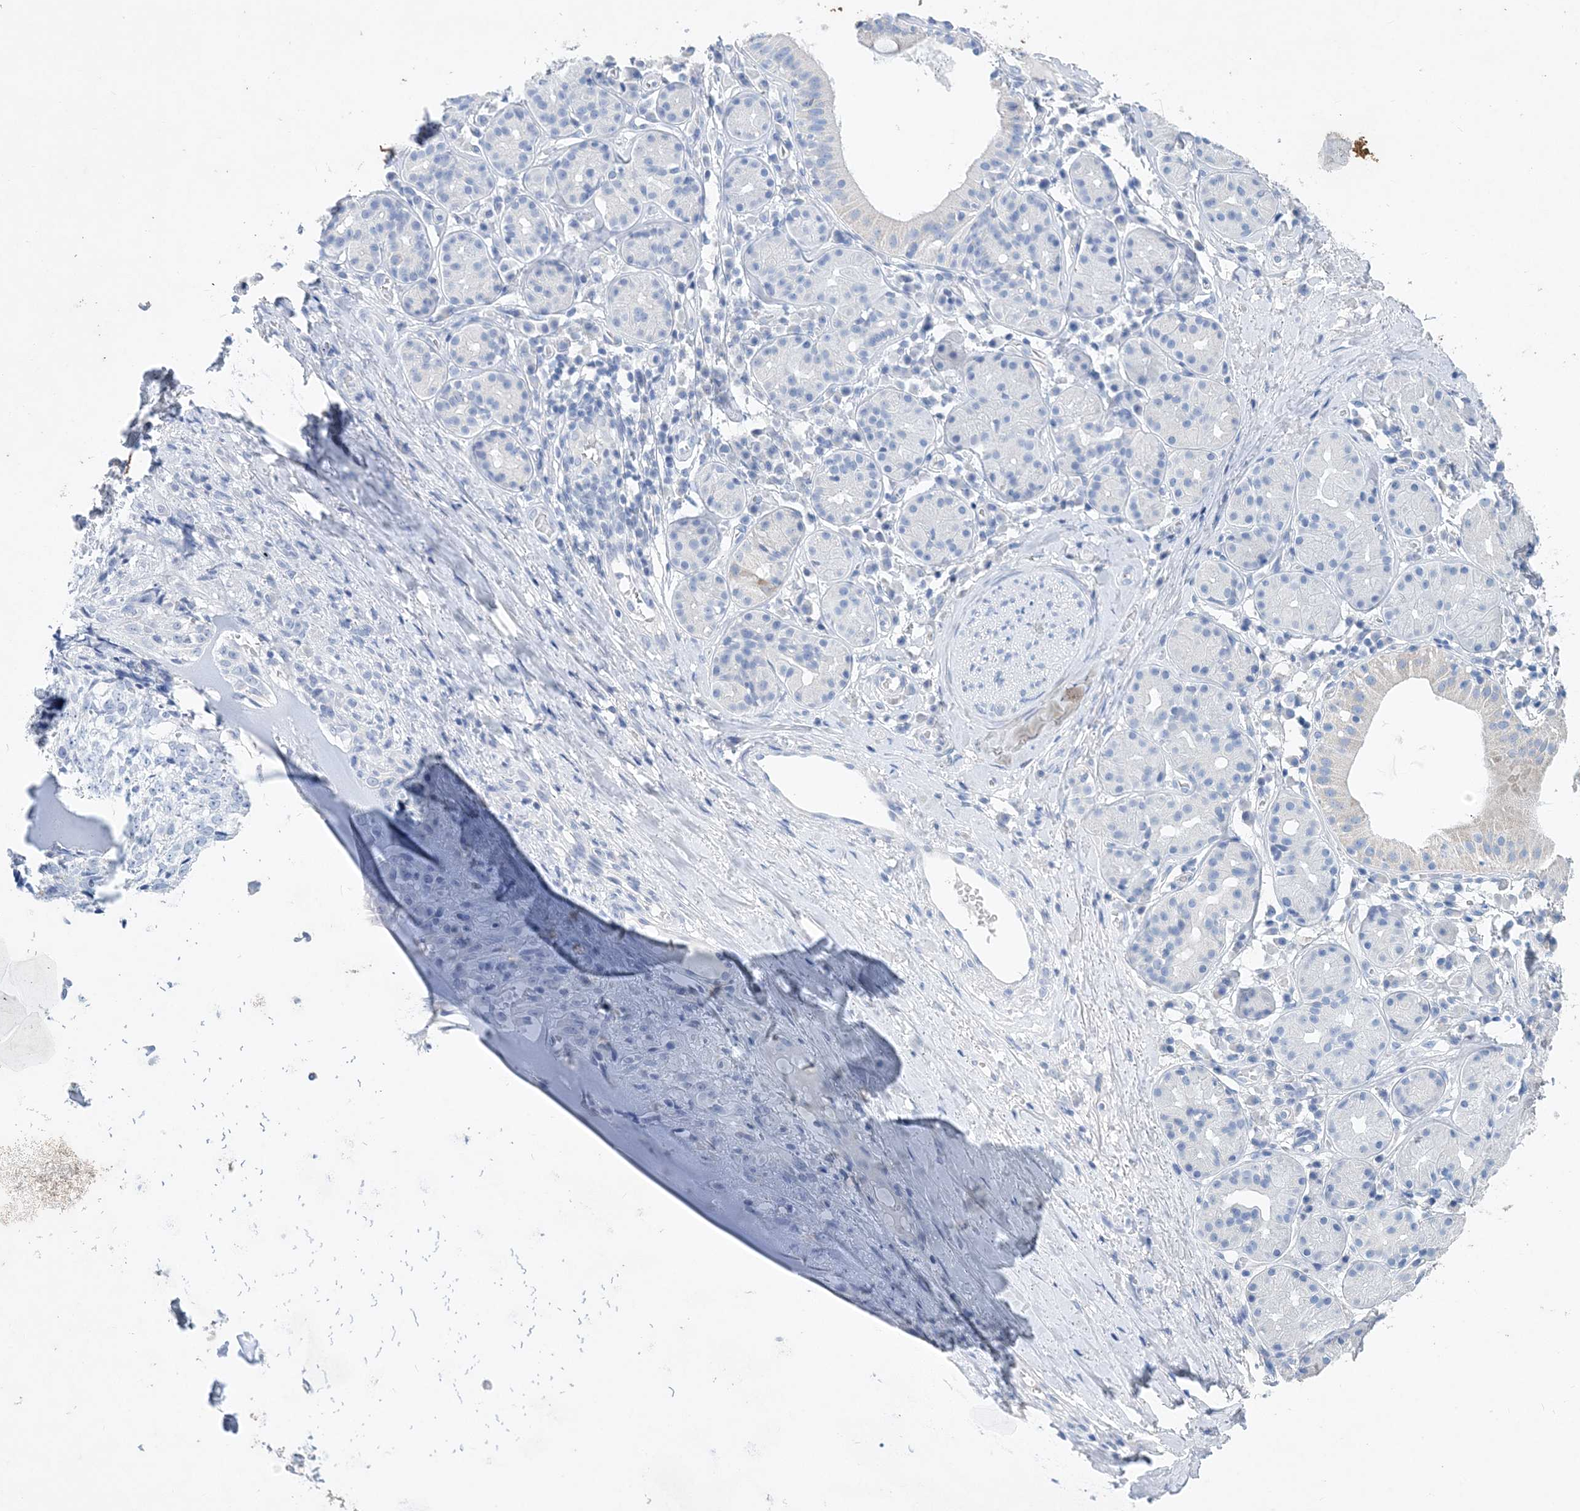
{"staining": {"intensity": "negative", "quantity": "none", "location": "none"}, "tissue": "adipose tissue", "cell_type": "Adipocytes", "image_type": "normal", "snomed": [{"axis": "morphology", "description": "Normal tissue, NOS"}, {"axis": "morphology", "description": "Basal cell carcinoma"}, {"axis": "topography", "description": "Cartilage tissue"}, {"axis": "topography", "description": "Nasopharynx"}, {"axis": "topography", "description": "Oral tissue"}], "caption": "DAB immunohistochemical staining of normal adipose tissue exhibits no significant positivity in adipocytes. (Stains: DAB (3,3'-diaminobenzidine) immunohistochemistry with hematoxylin counter stain, Microscopy: brightfield microscopy at high magnification).", "gene": "COPS8", "patient": {"sex": "female", "age": 77}}